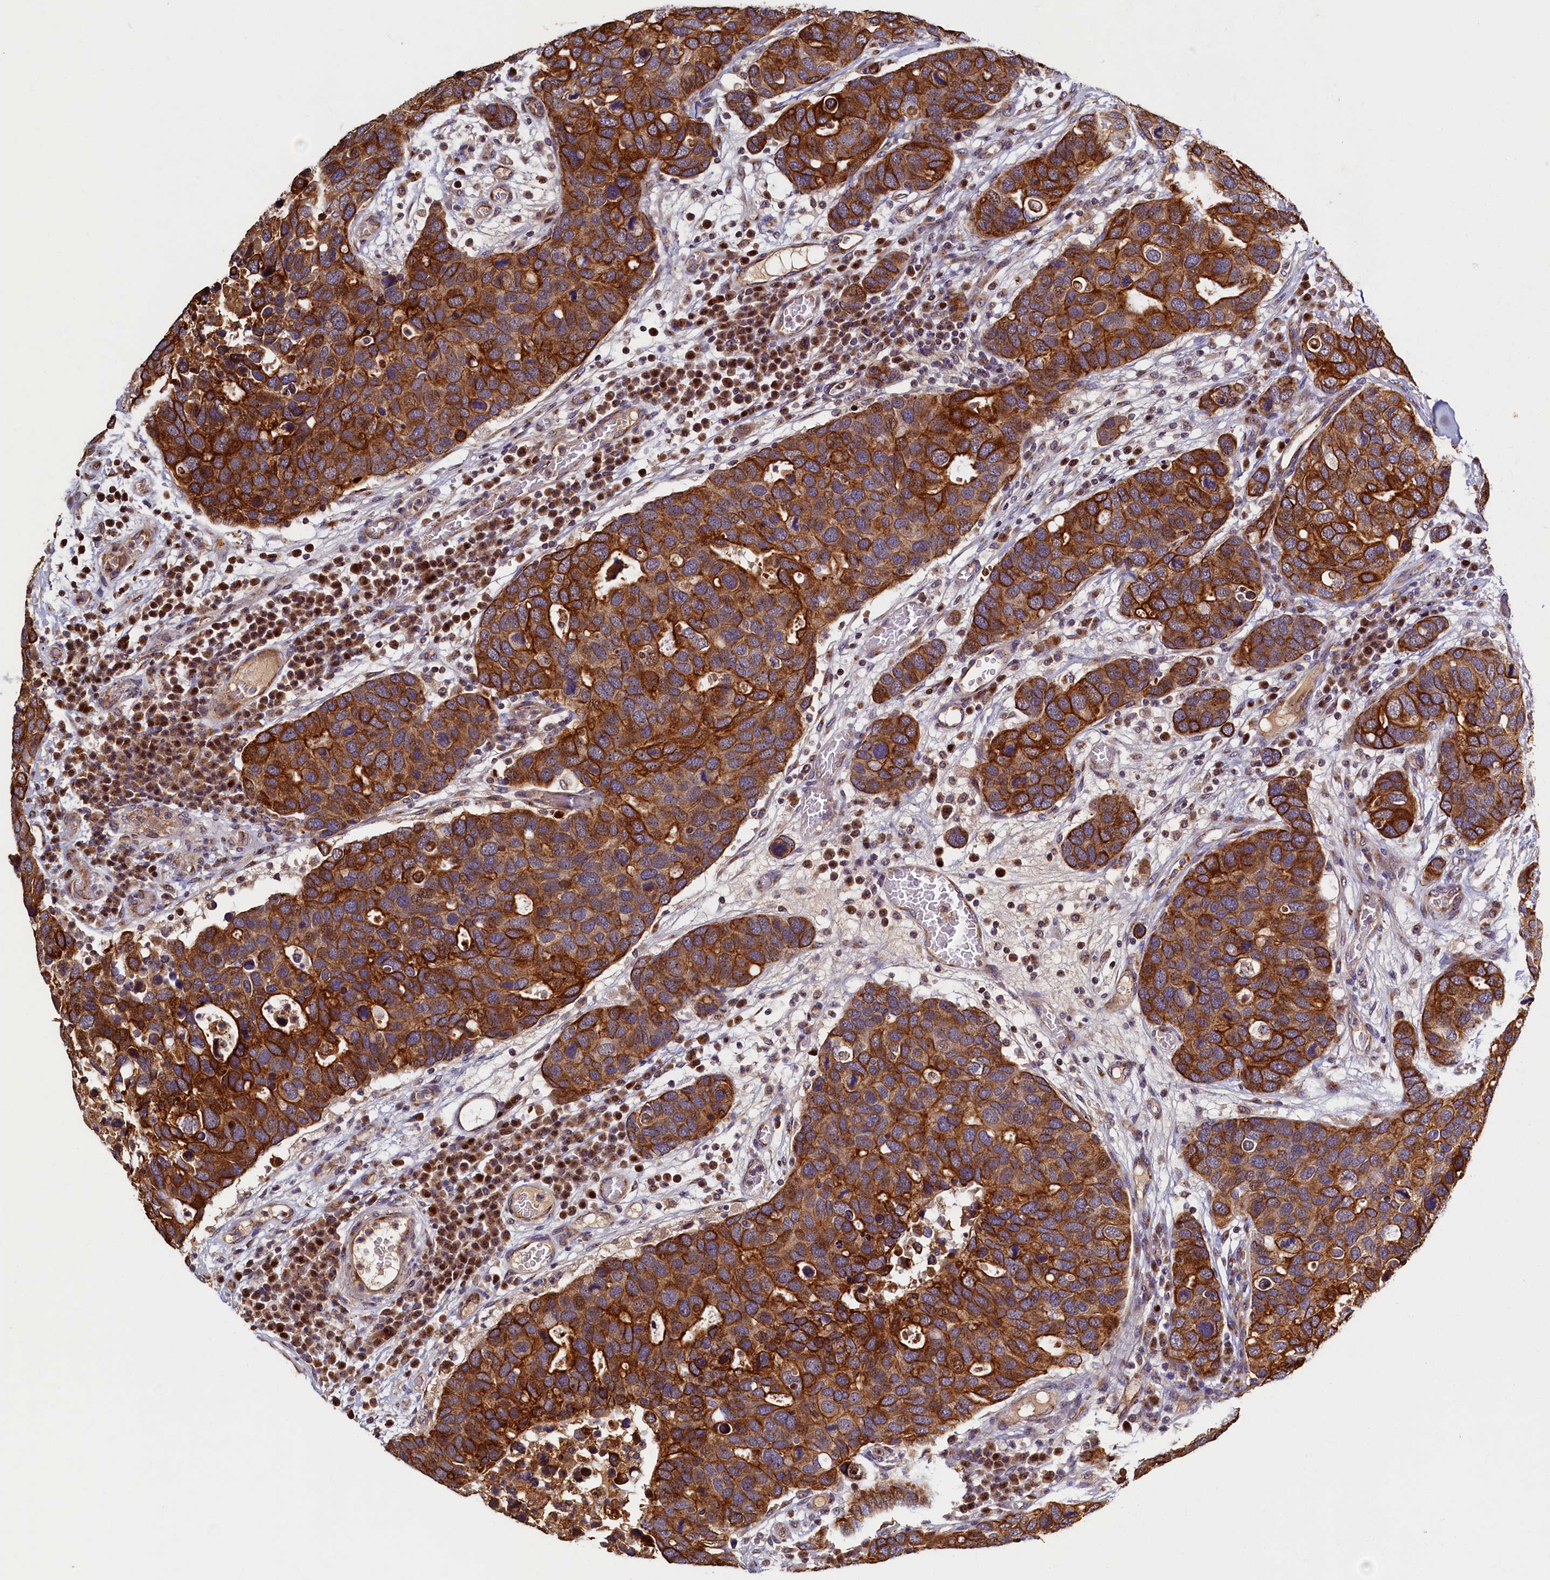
{"staining": {"intensity": "strong", "quantity": ">75%", "location": "cytoplasmic/membranous"}, "tissue": "breast cancer", "cell_type": "Tumor cells", "image_type": "cancer", "snomed": [{"axis": "morphology", "description": "Duct carcinoma"}, {"axis": "topography", "description": "Breast"}], "caption": "DAB immunohistochemical staining of human breast infiltrating ductal carcinoma demonstrates strong cytoplasmic/membranous protein expression in approximately >75% of tumor cells.", "gene": "NCKAP5L", "patient": {"sex": "female", "age": 83}}